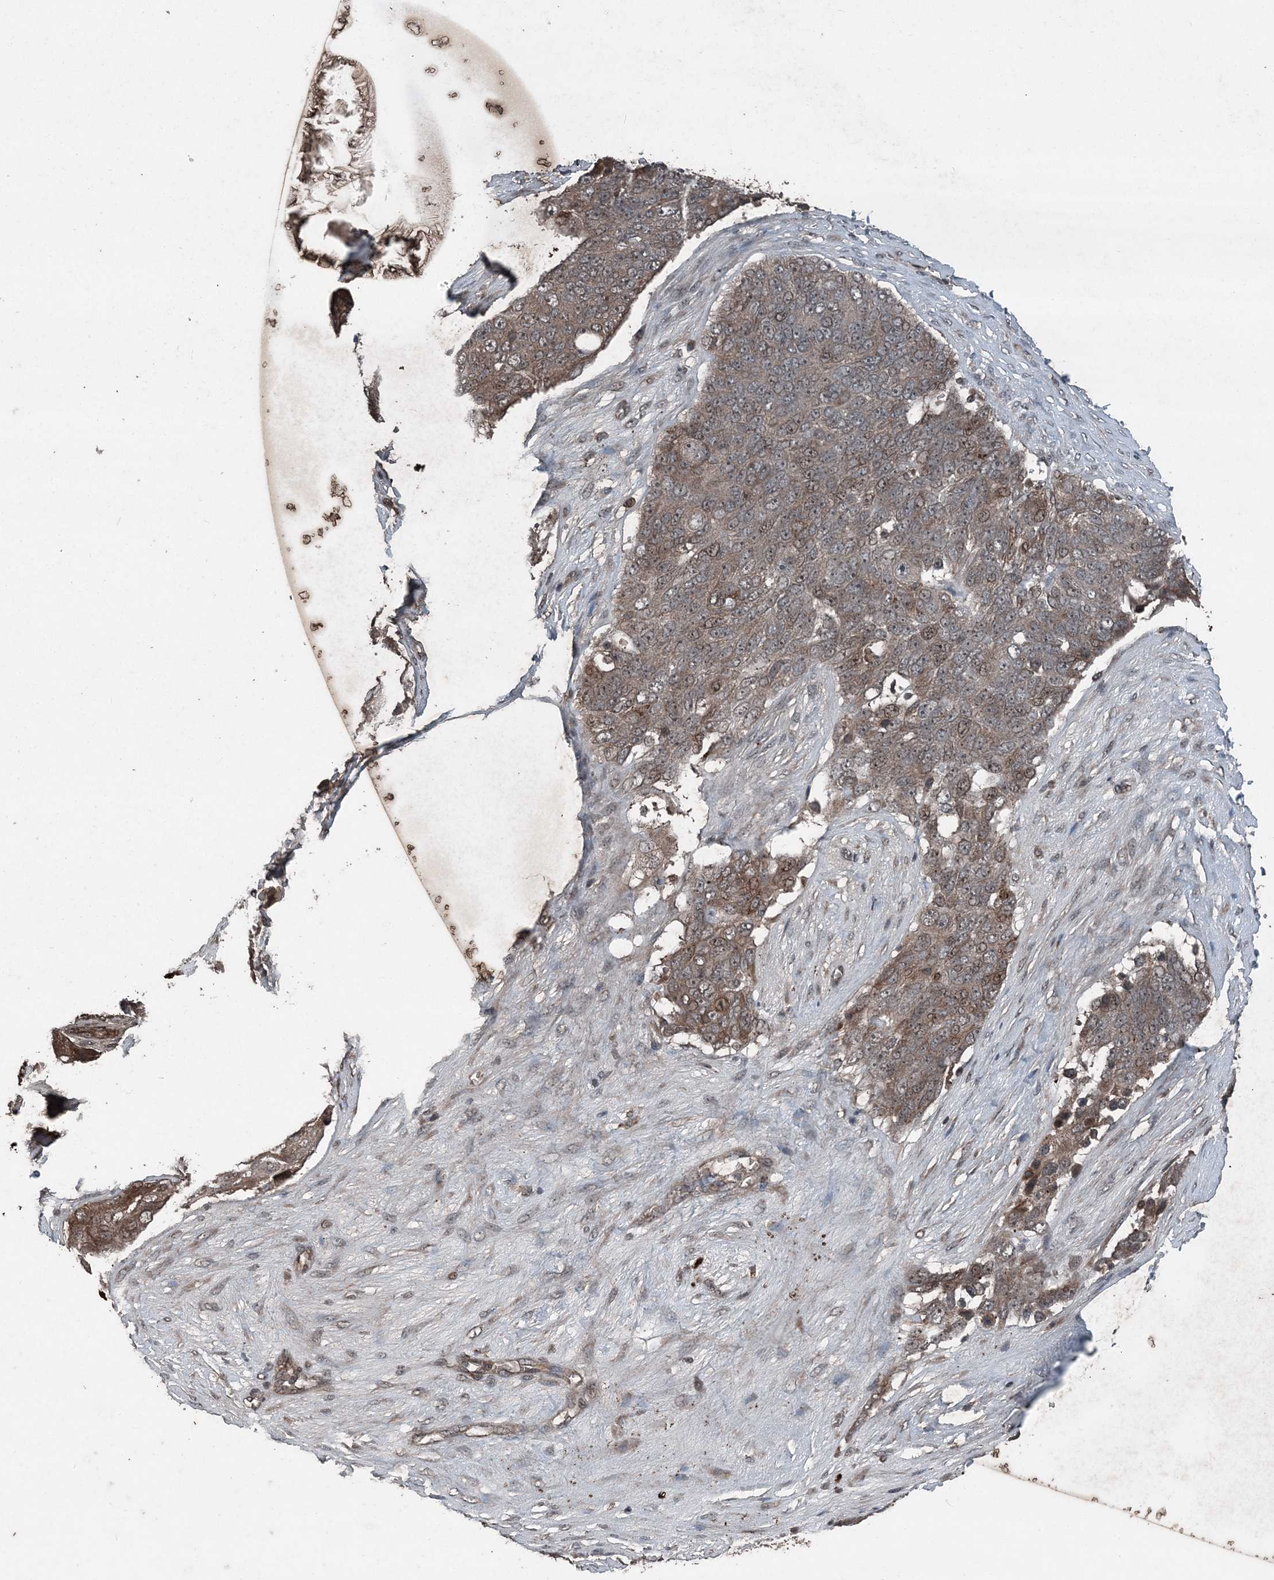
{"staining": {"intensity": "weak", "quantity": "25%-75%", "location": "cytoplasmic/membranous,nuclear"}, "tissue": "ovarian cancer", "cell_type": "Tumor cells", "image_type": "cancer", "snomed": [{"axis": "morphology", "description": "Carcinoma, endometroid"}, {"axis": "topography", "description": "Ovary"}], "caption": "Ovarian endometroid carcinoma stained with immunohistochemistry (IHC) reveals weak cytoplasmic/membranous and nuclear positivity in approximately 25%-75% of tumor cells.", "gene": "CFL1", "patient": {"sex": "female", "age": 51}}